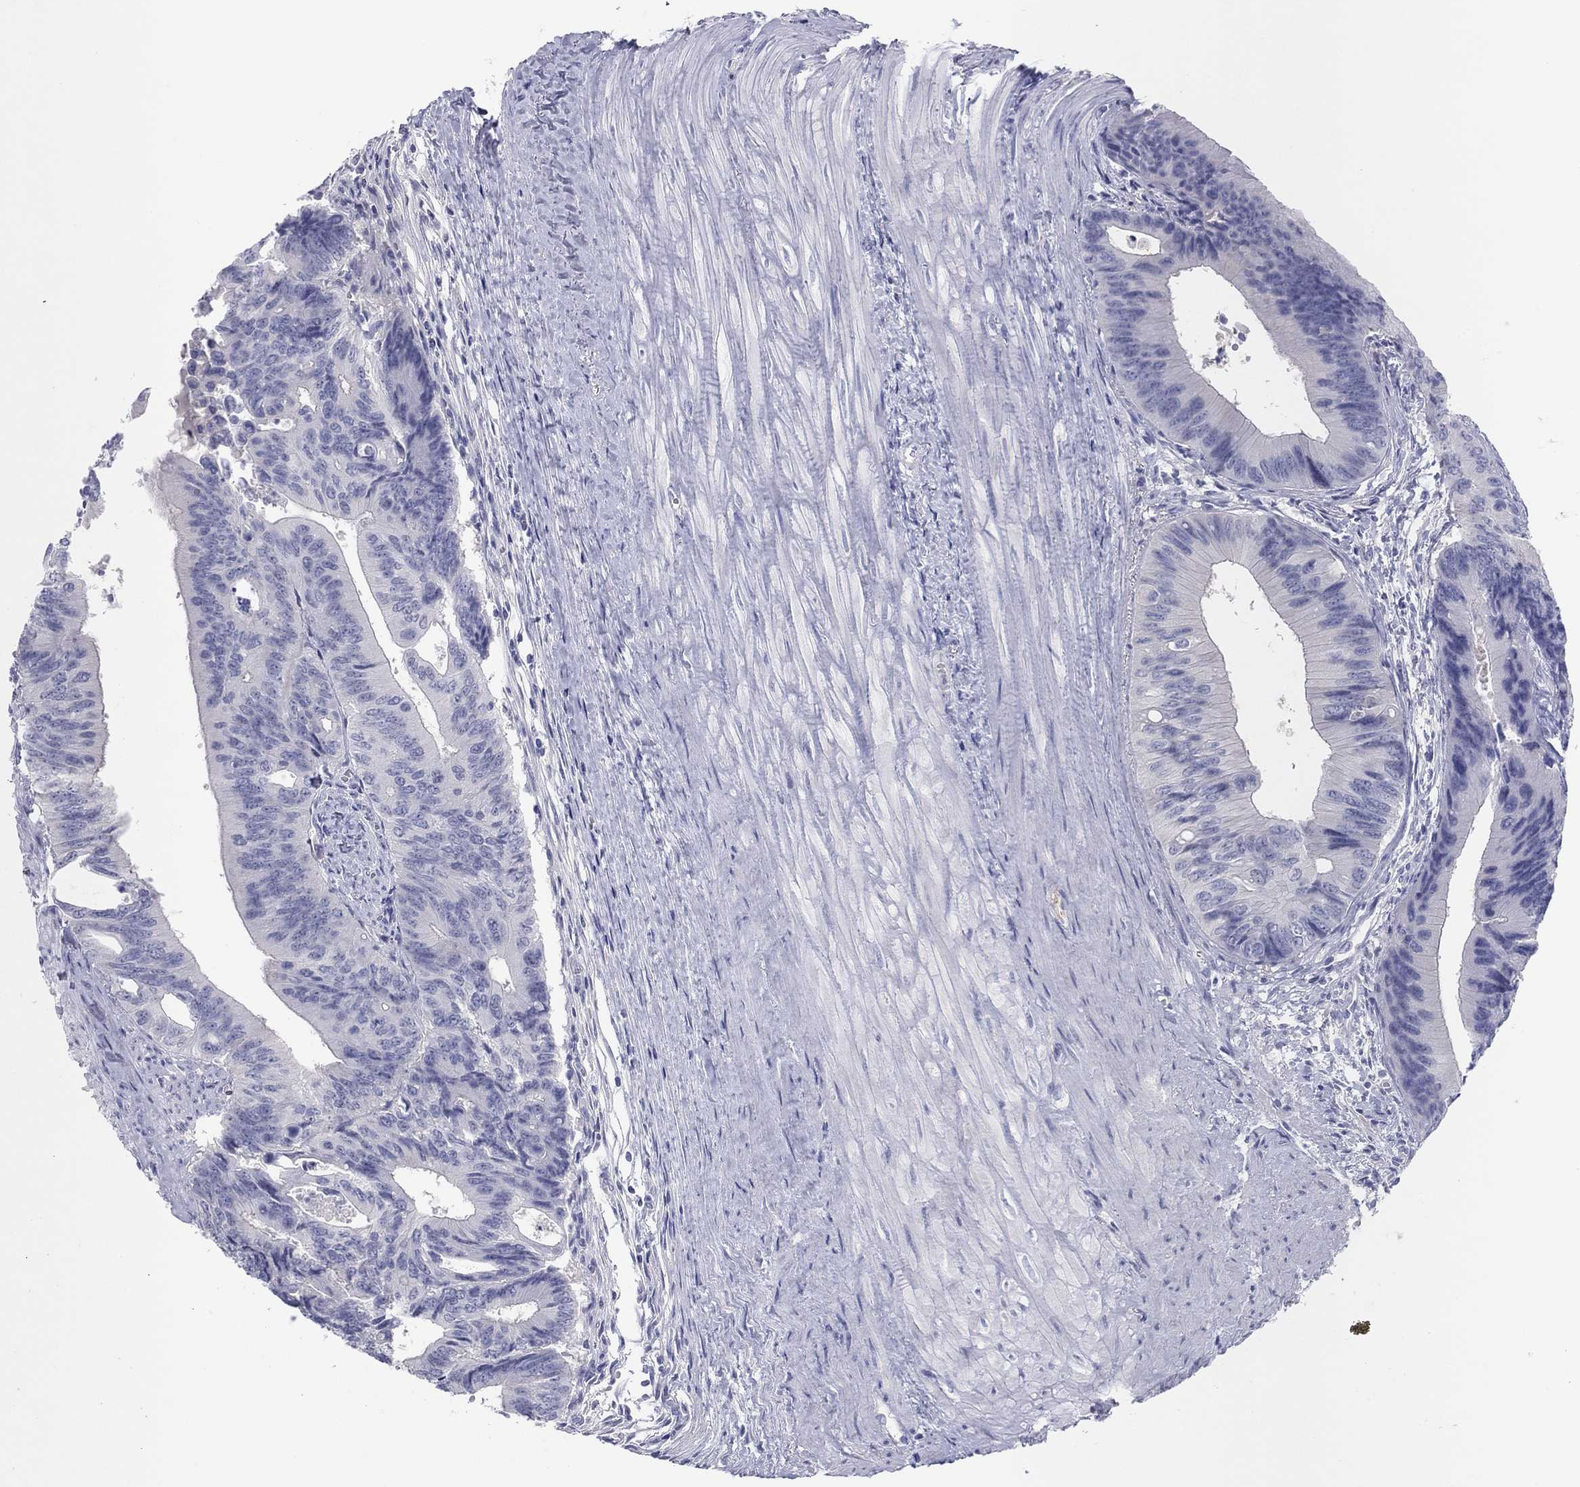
{"staining": {"intensity": "negative", "quantity": "none", "location": "none"}, "tissue": "colorectal cancer", "cell_type": "Tumor cells", "image_type": "cancer", "snomed": [{"axis": "morphology", "description": "Normal tissue, NOS"}, {"axis": "morphology", "description": "Adenocarcinoma, NOS"}, {"axis": "topography", "description": "Colon"}], "caption": "Tumor cells show no significant staining in adenocarcinoma (colorectal).", "gene": "CPNE6", "patient": {"sex": "male", "age": 65}}